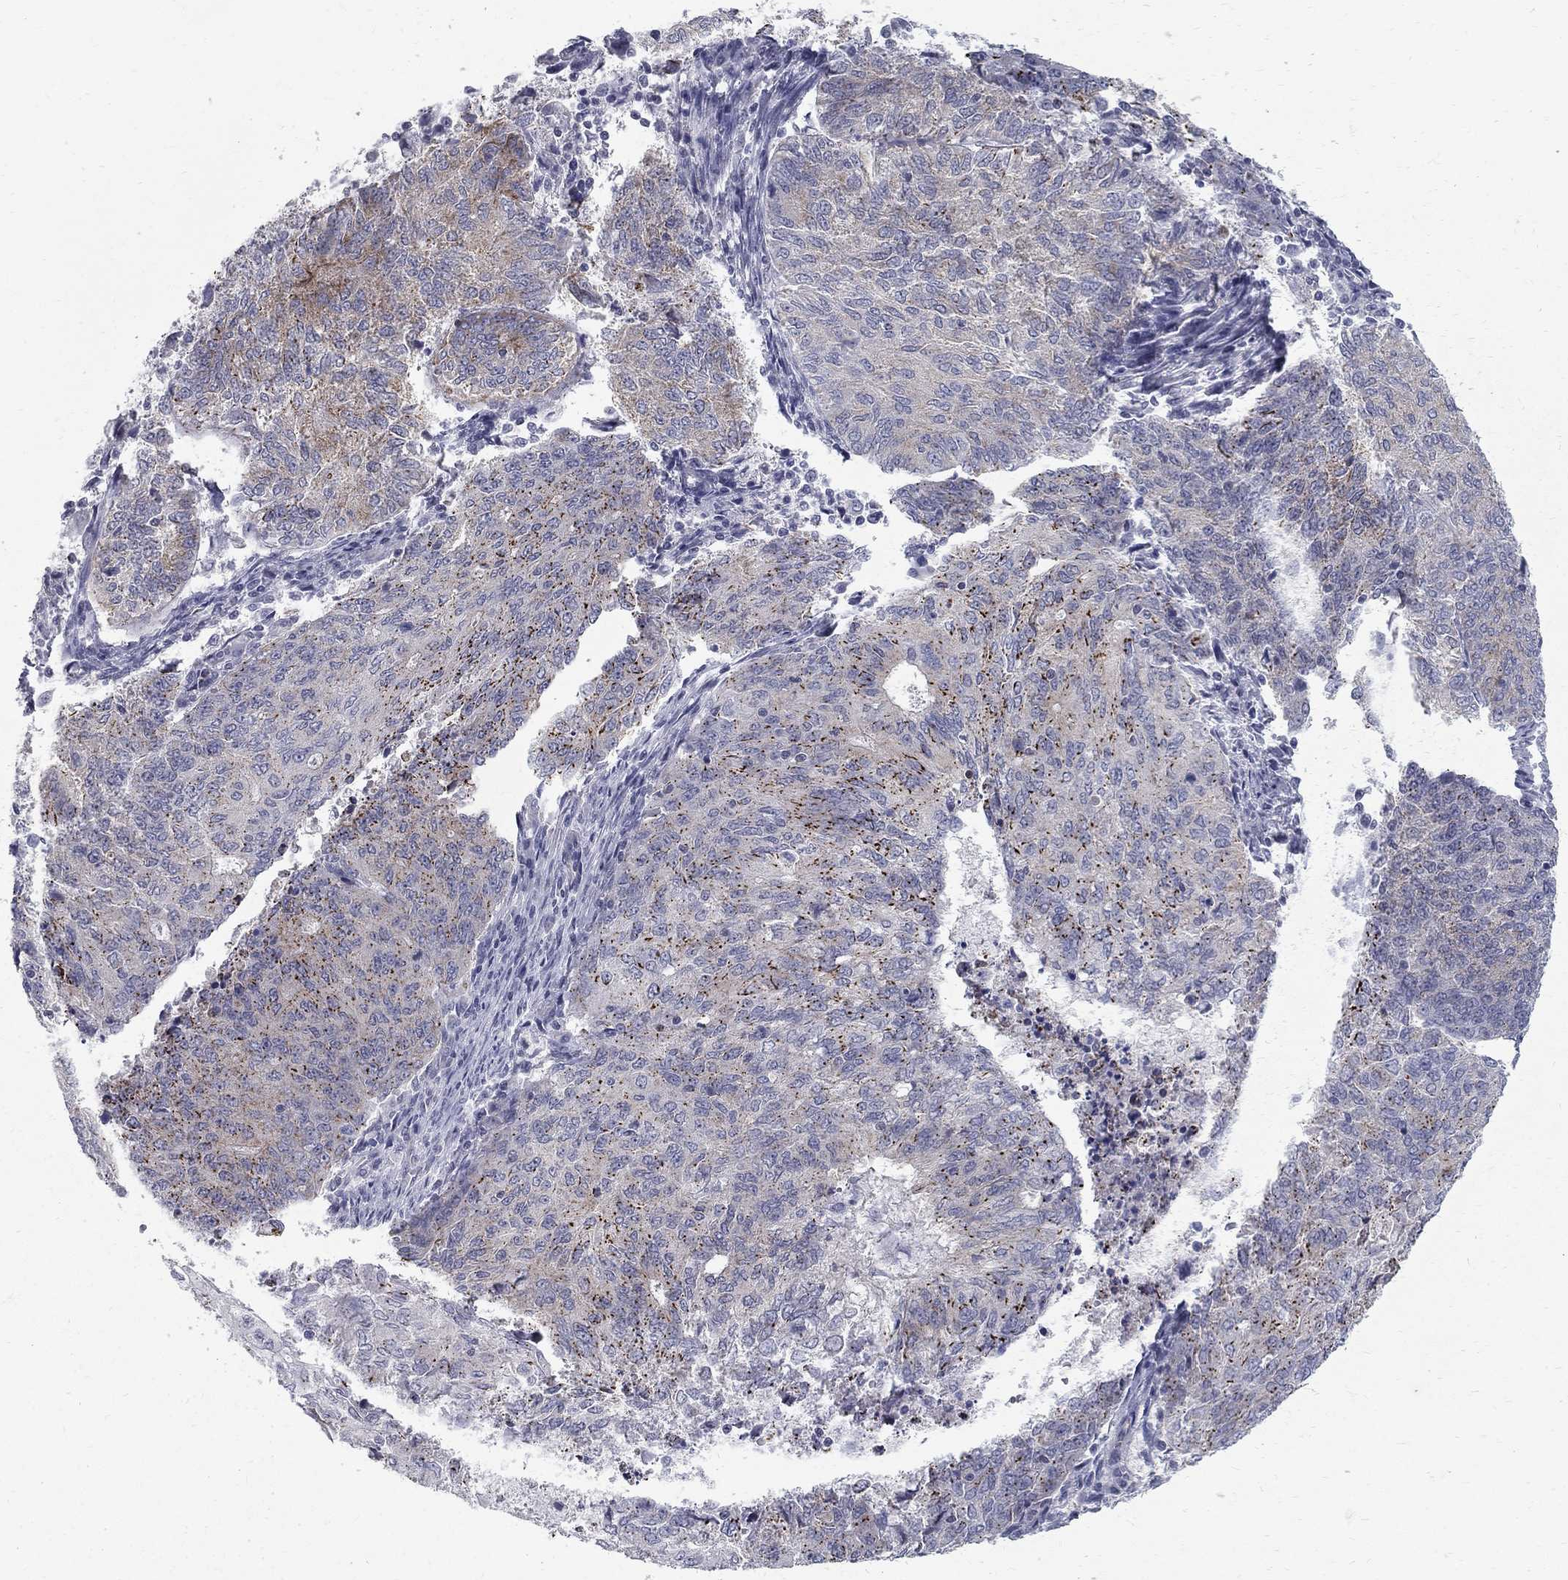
{"staining": {"intensity": "strong", "quantity": "<25%", "location": "cytoplasmic/membranous"}, "tissue": "endometrial cancer", "cell_type": "Tumor cells", "image_type": "cancer", "snomed": [{"axis": "morphology", "description": "Adenocarcinoma, NOS"}, {"axis": "topography", "description": "Endometrium"}], "caption": "Strong cytoplasmic/membranous positivity for a protein is present in about <25% of tumor cells of endometrial adenocarcinoma using immunohistochemistry (IHC).", "gene": "CLIC6", "patient": {"sex": "female", "age": 82}}